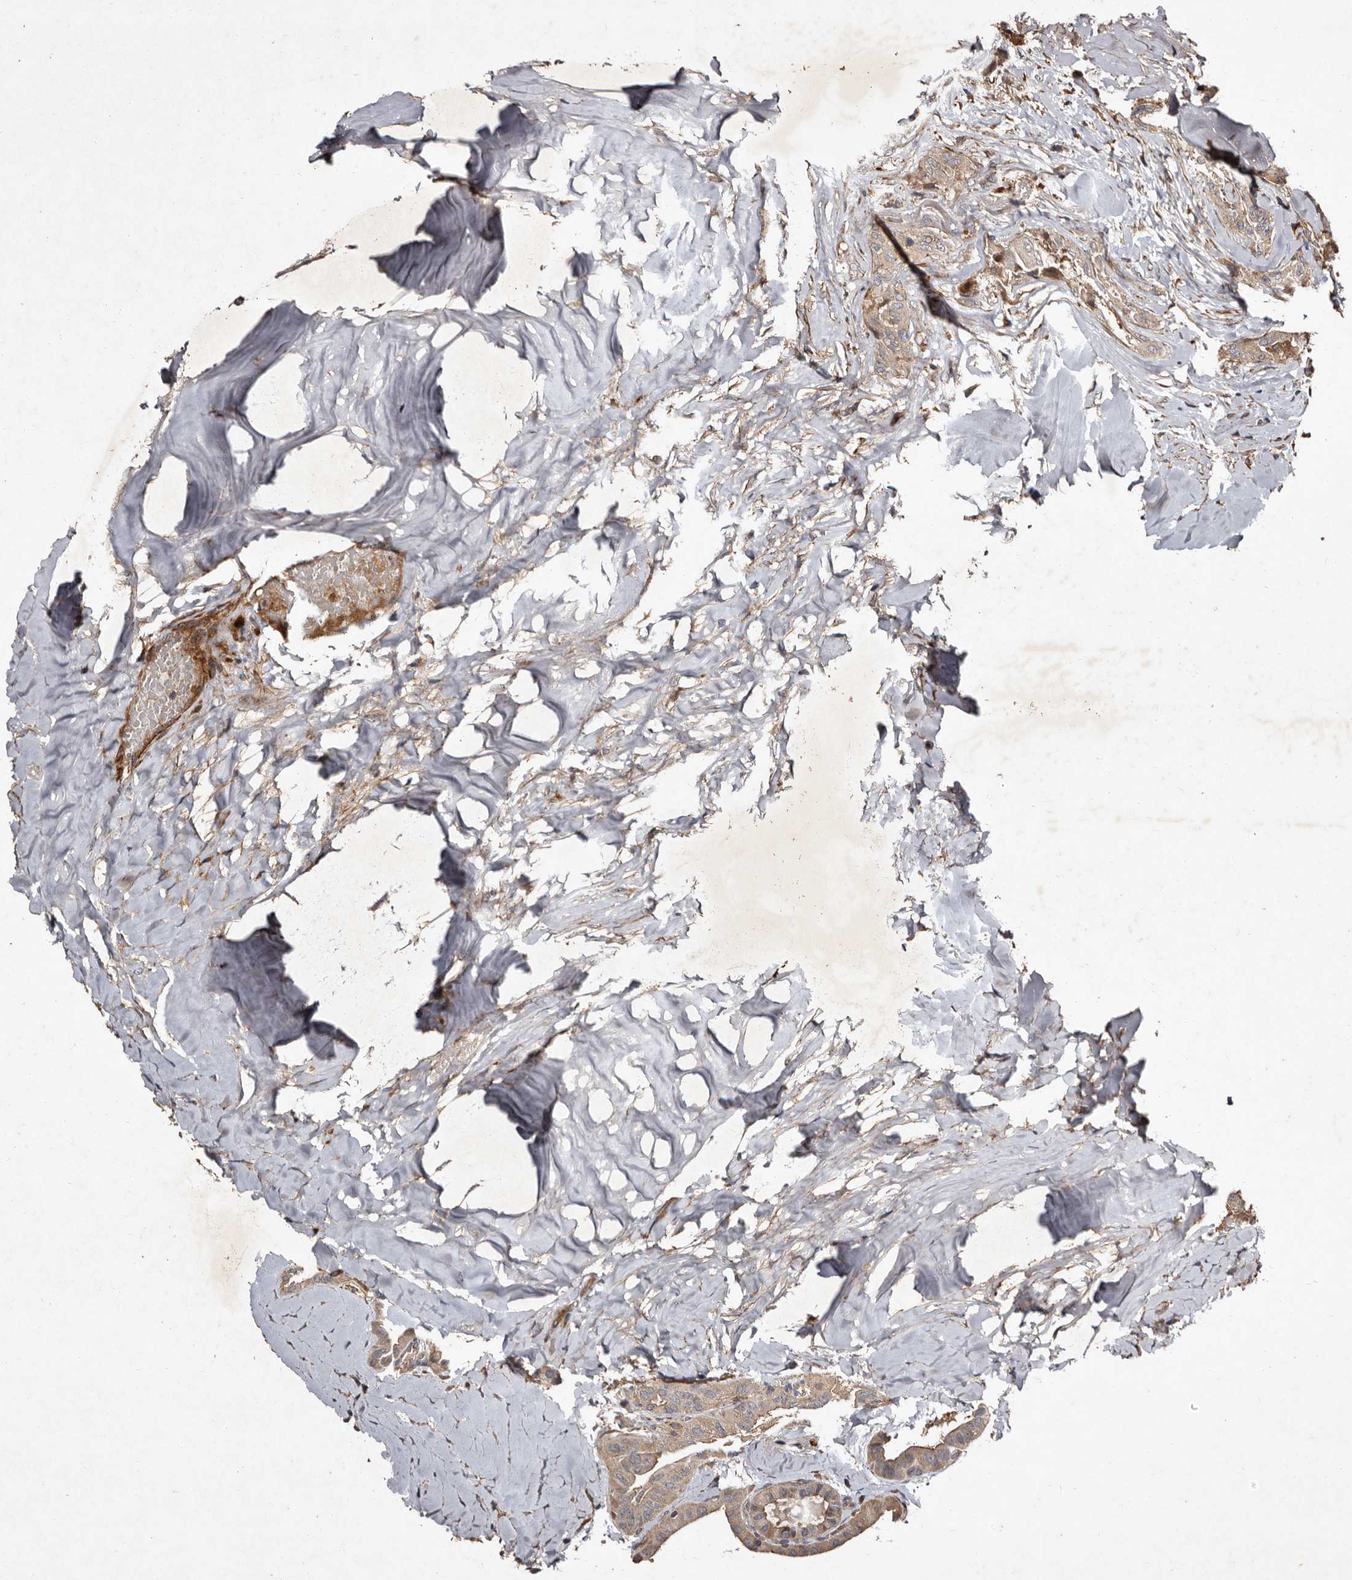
{"staining": {"intensity": "moderate", "quantity": ">75%", "location": "cytoplasmic/membranous"}, "tissue": "thyroid cancer", "cell_type": "Tumor cells", "image_type": "cancer", "snomed": [{"axis": "morphology", "description": "Papillary adenocarcinoma, NOS"}, {"axis": "topography", "description": "Thyroid gland"}], "caption": "Immunohistochemical staining of human papillary adenocarcinoma (thyroid) exhibits medium levels of moderate cytoplasmic/membranous positivity in about >75% of tumor cells.", "gene": "PRKD3", "patient": {"sex": "male", "age": 77}}